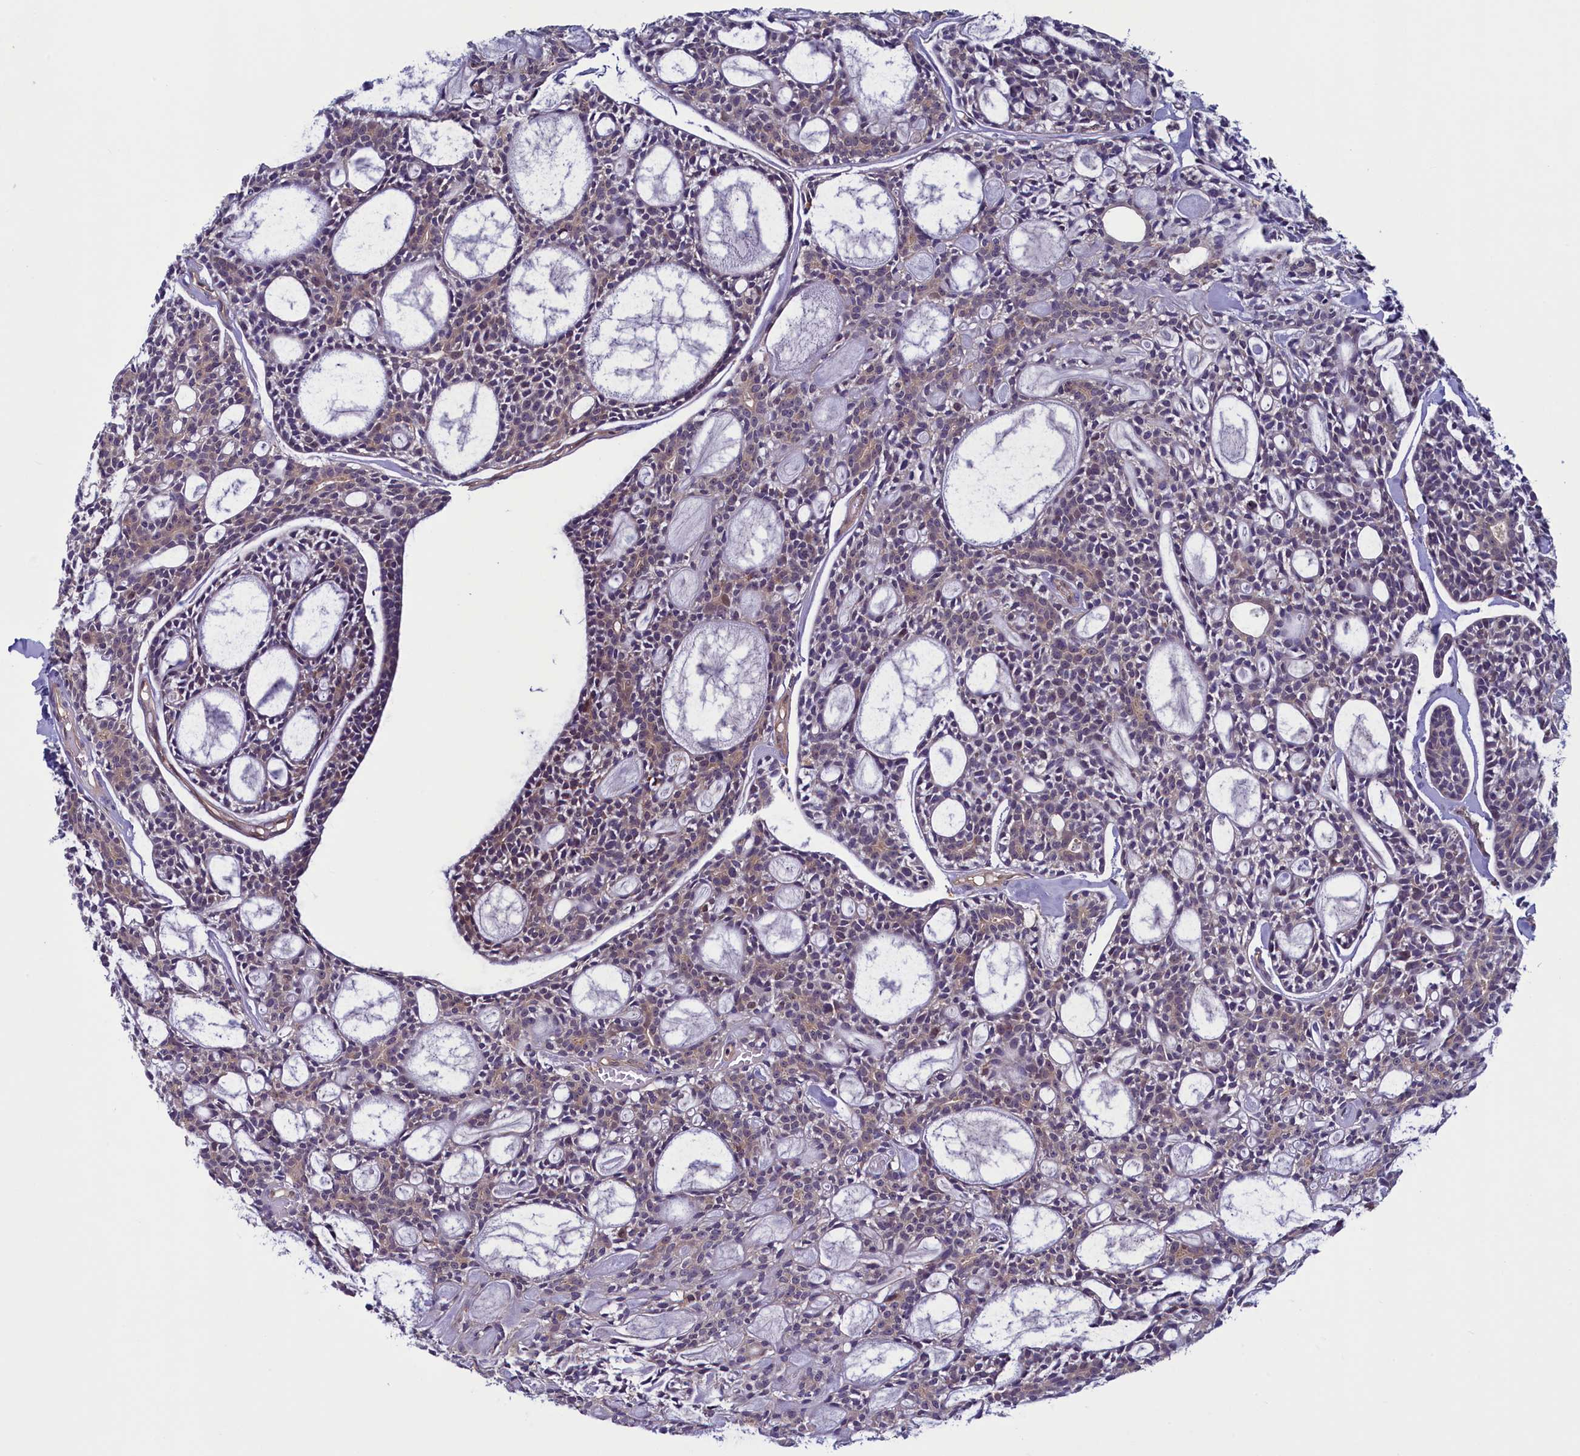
{"staining": {"intensity": "weak", "quantity": "25%-75%", "location": "cytoplasmic/membranous"}, "tissue": "head and neck cancer", "cell_type": "Tumor cells", "image_type": "cancer", "snomed": [{"axis": "morphology", "description": "Adenocarcinoma, NOS"}, {"axis": "topography", "description": "Salivary gland"}, {"axis": "topography", "description": "Head-Neck"}], "caption": "Tumor cells display low levels of weak cytoplasmic/membranous expression in about 25%-75% of cells in adenocarcinoma (head and neck).", "gene": "NUBP1", "patient": {"sex": "male", "age": 55}}